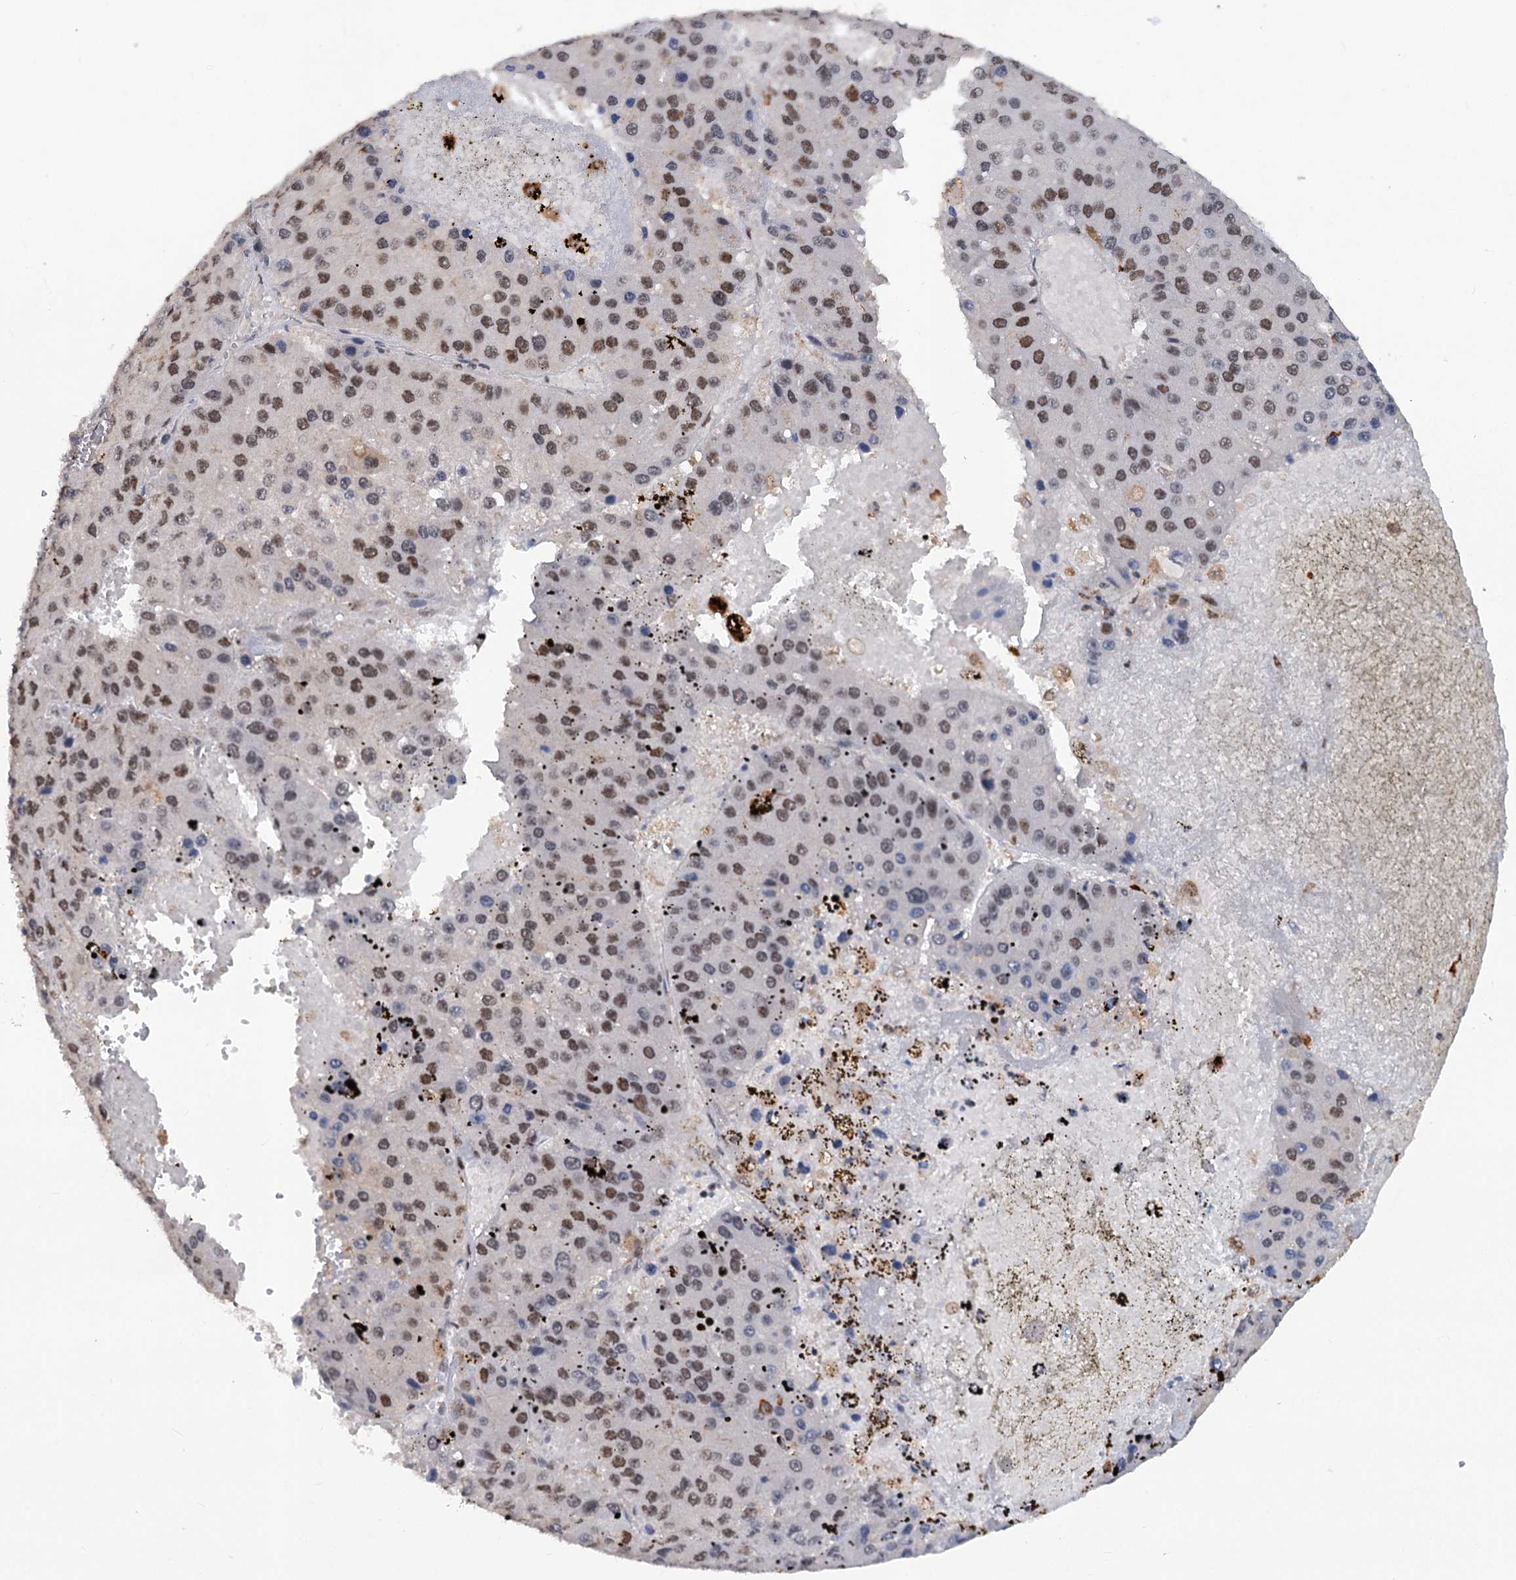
{"staining": {"intensity": "moderate", "quantity": "25%-75%", "location": "nuclear"}, "tissue": "liver cancer", "cell_type": "Tumor cells", "image_type": "cancer", "snomed": [{"axis": "morphology", "description": "Carcinoma, Hepatocellular, NOS"}, {"axis": "topography", "description": "Liver"}], "caption": "Liver cancer stained with a brown dye exhibits moderate nuclear positive positivity in approximately 25%-75% of tumor cells.", "gene": "PHF8", "patient": {"sex": "female", "age": 73}}